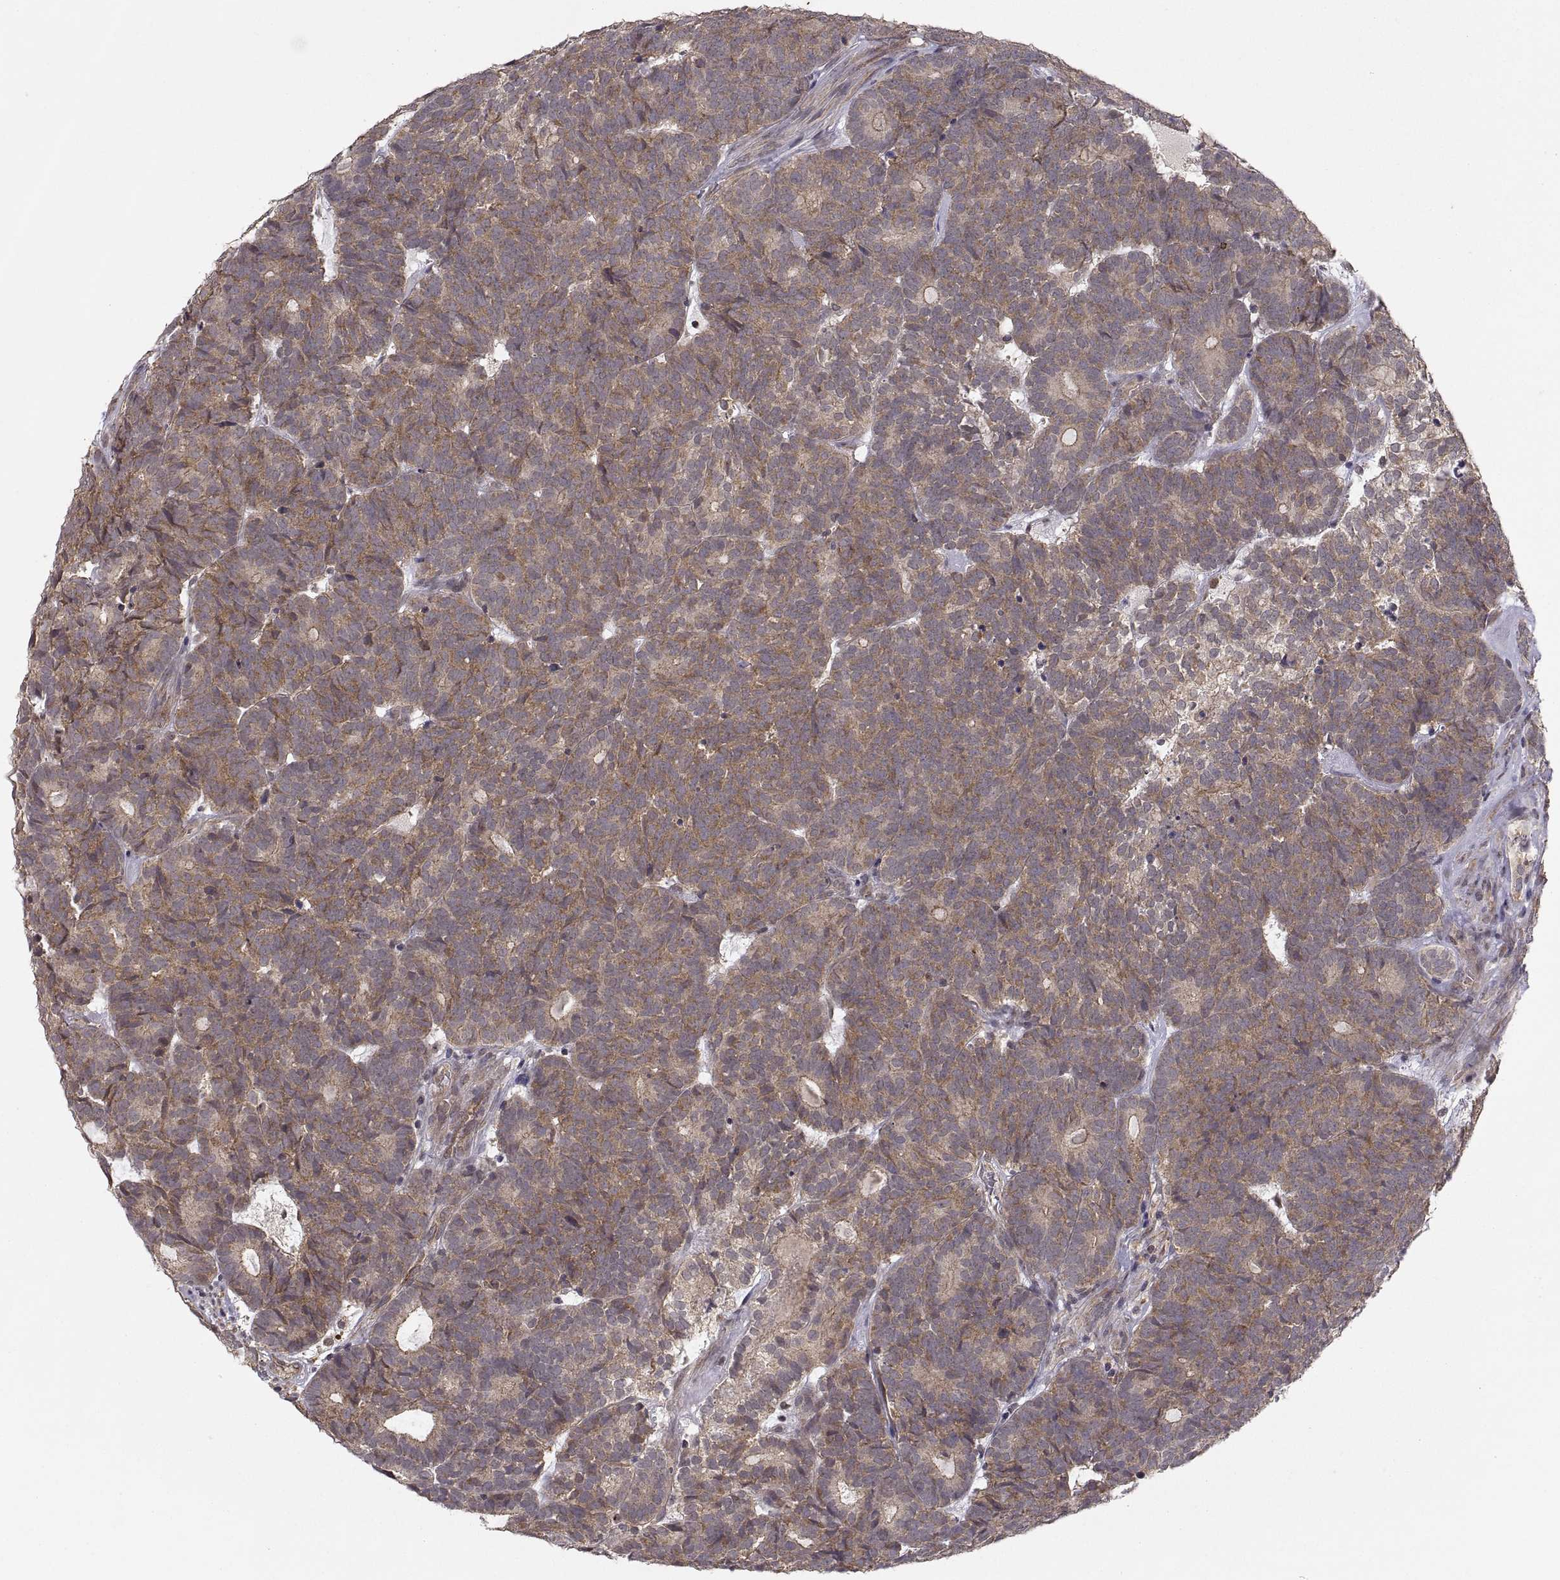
{"staining": {"intensity": "moderate", "quantity": "<25%", "location": "cytoplasmic/membranous"}, "tissue": "head and neck cancer", "cell_type": "Tumor cells", "image_type": "cancer", "snomed": [{"axis": "morphology", "description": "Adenocarcinoma, NOS"}, {"axis": "topography", "description": "Head-Neck"}], "caption": "Immunohistochemistry of adenocarcinoma (head and neck) displays low levels of moderate cytoplasmic/membranous staining in approximately <25% of tumor cells. Using DAB (3,3'-diaminobenzidine) (brown) and hematoxylin (blue) stains, captured at high magnification using brightfield microscopy.", "gene": "ABL2", "patient": {"sex": "female", "age": 81}}